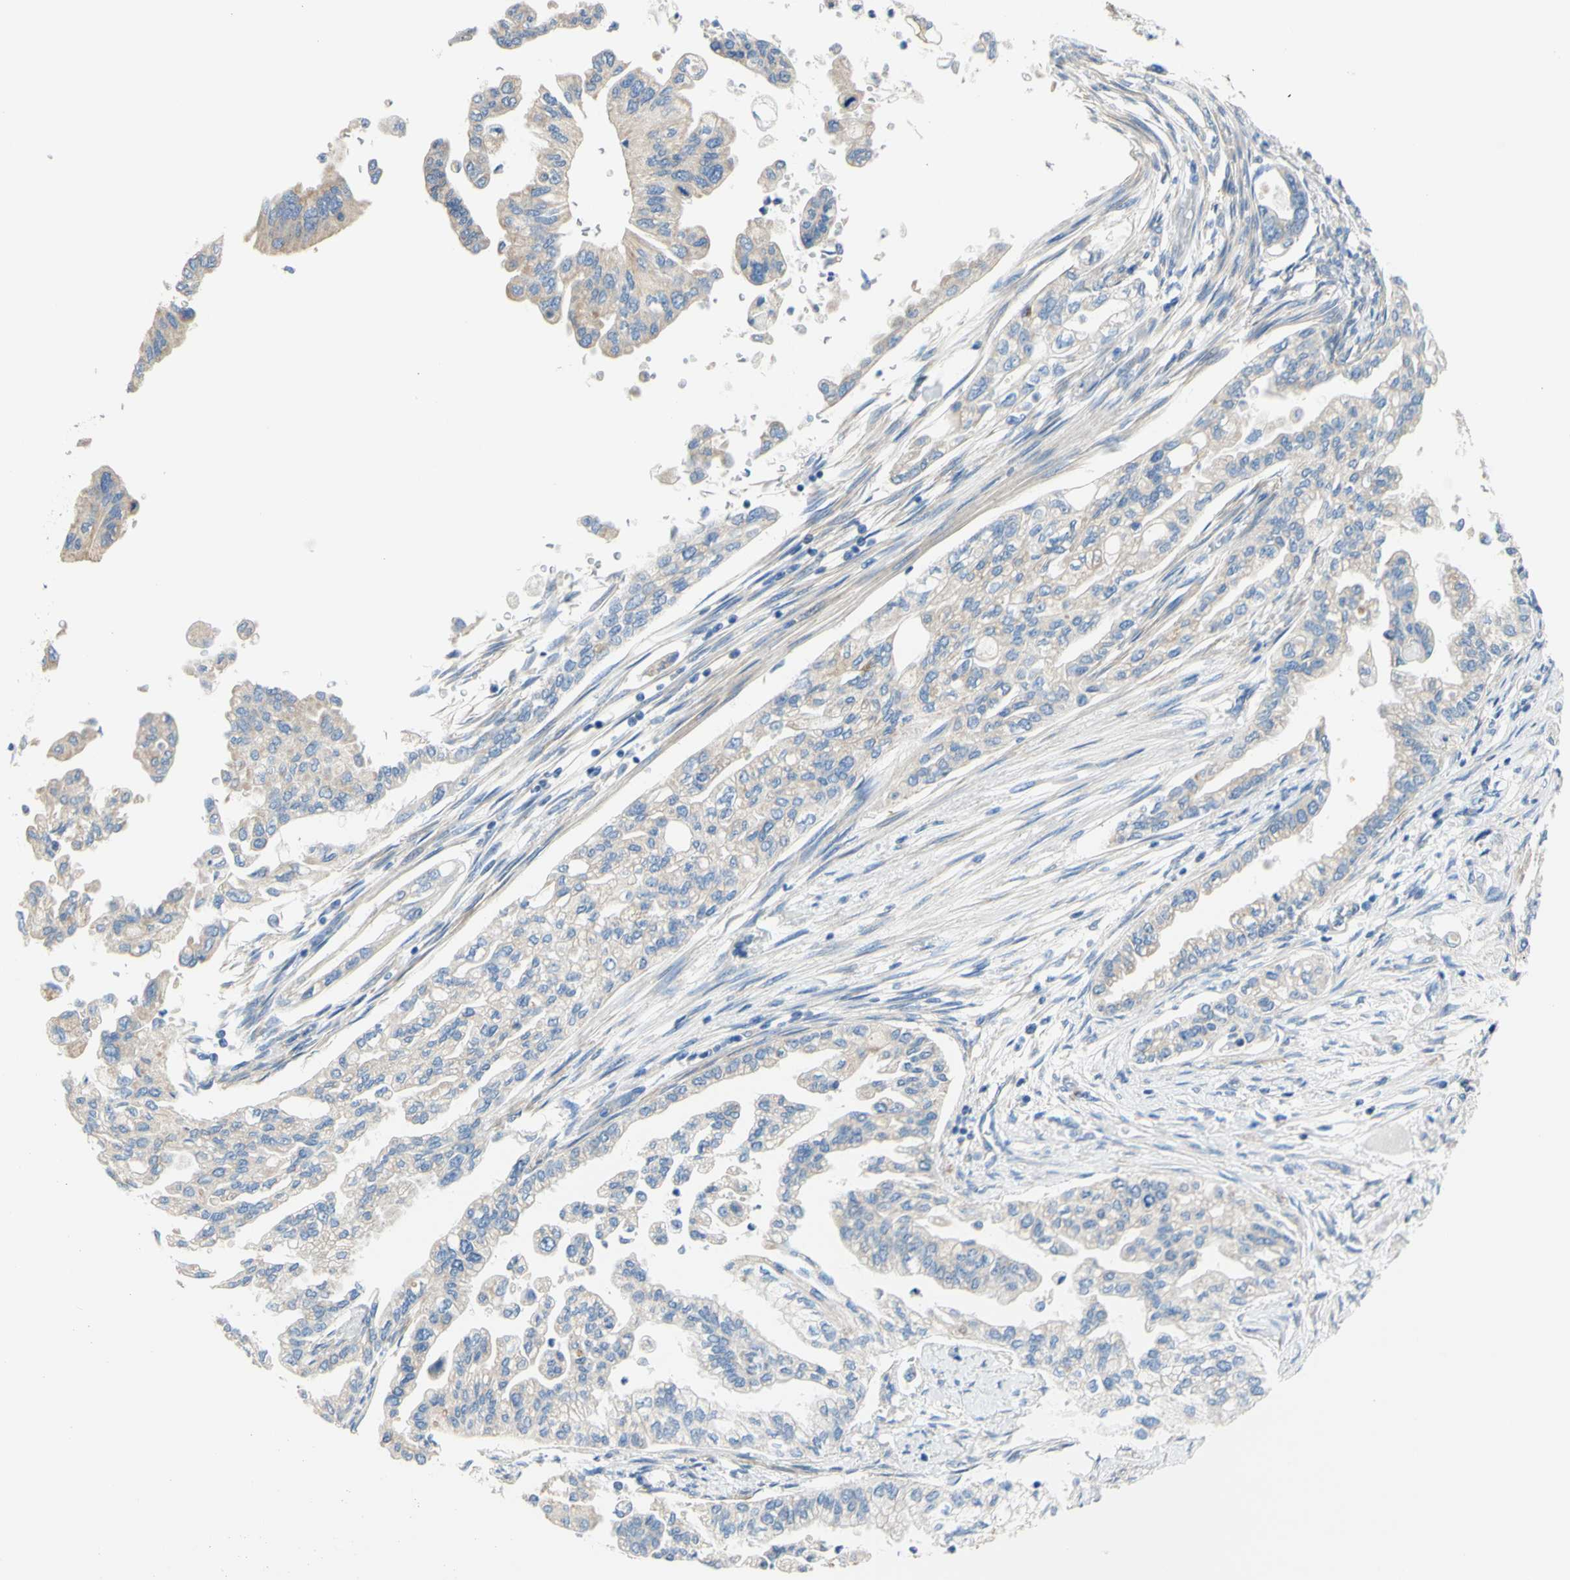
{"staining": {"intensity": "weak", "quantity": "<25%", "location": "cytoplasmic/membranous"}, "tissue": "pancreatic cancer", "cell_type": "Tumor cells", "image_type": "cancer", "snomed": [{"axis": "morphology", "description": "Normal tissue, NOS"}, {"axis": "topography", "description": "Pancreas"}], "caption": "This histopathology image is of pancreatic cancer stained with immunohistochemistry (IHC) to label a protein in brown with the nuclei are counter-stained blue. There is no staining in tumor cells.", "gene": "RETREG2", "patient": {"sex": "male", "age": 42}}